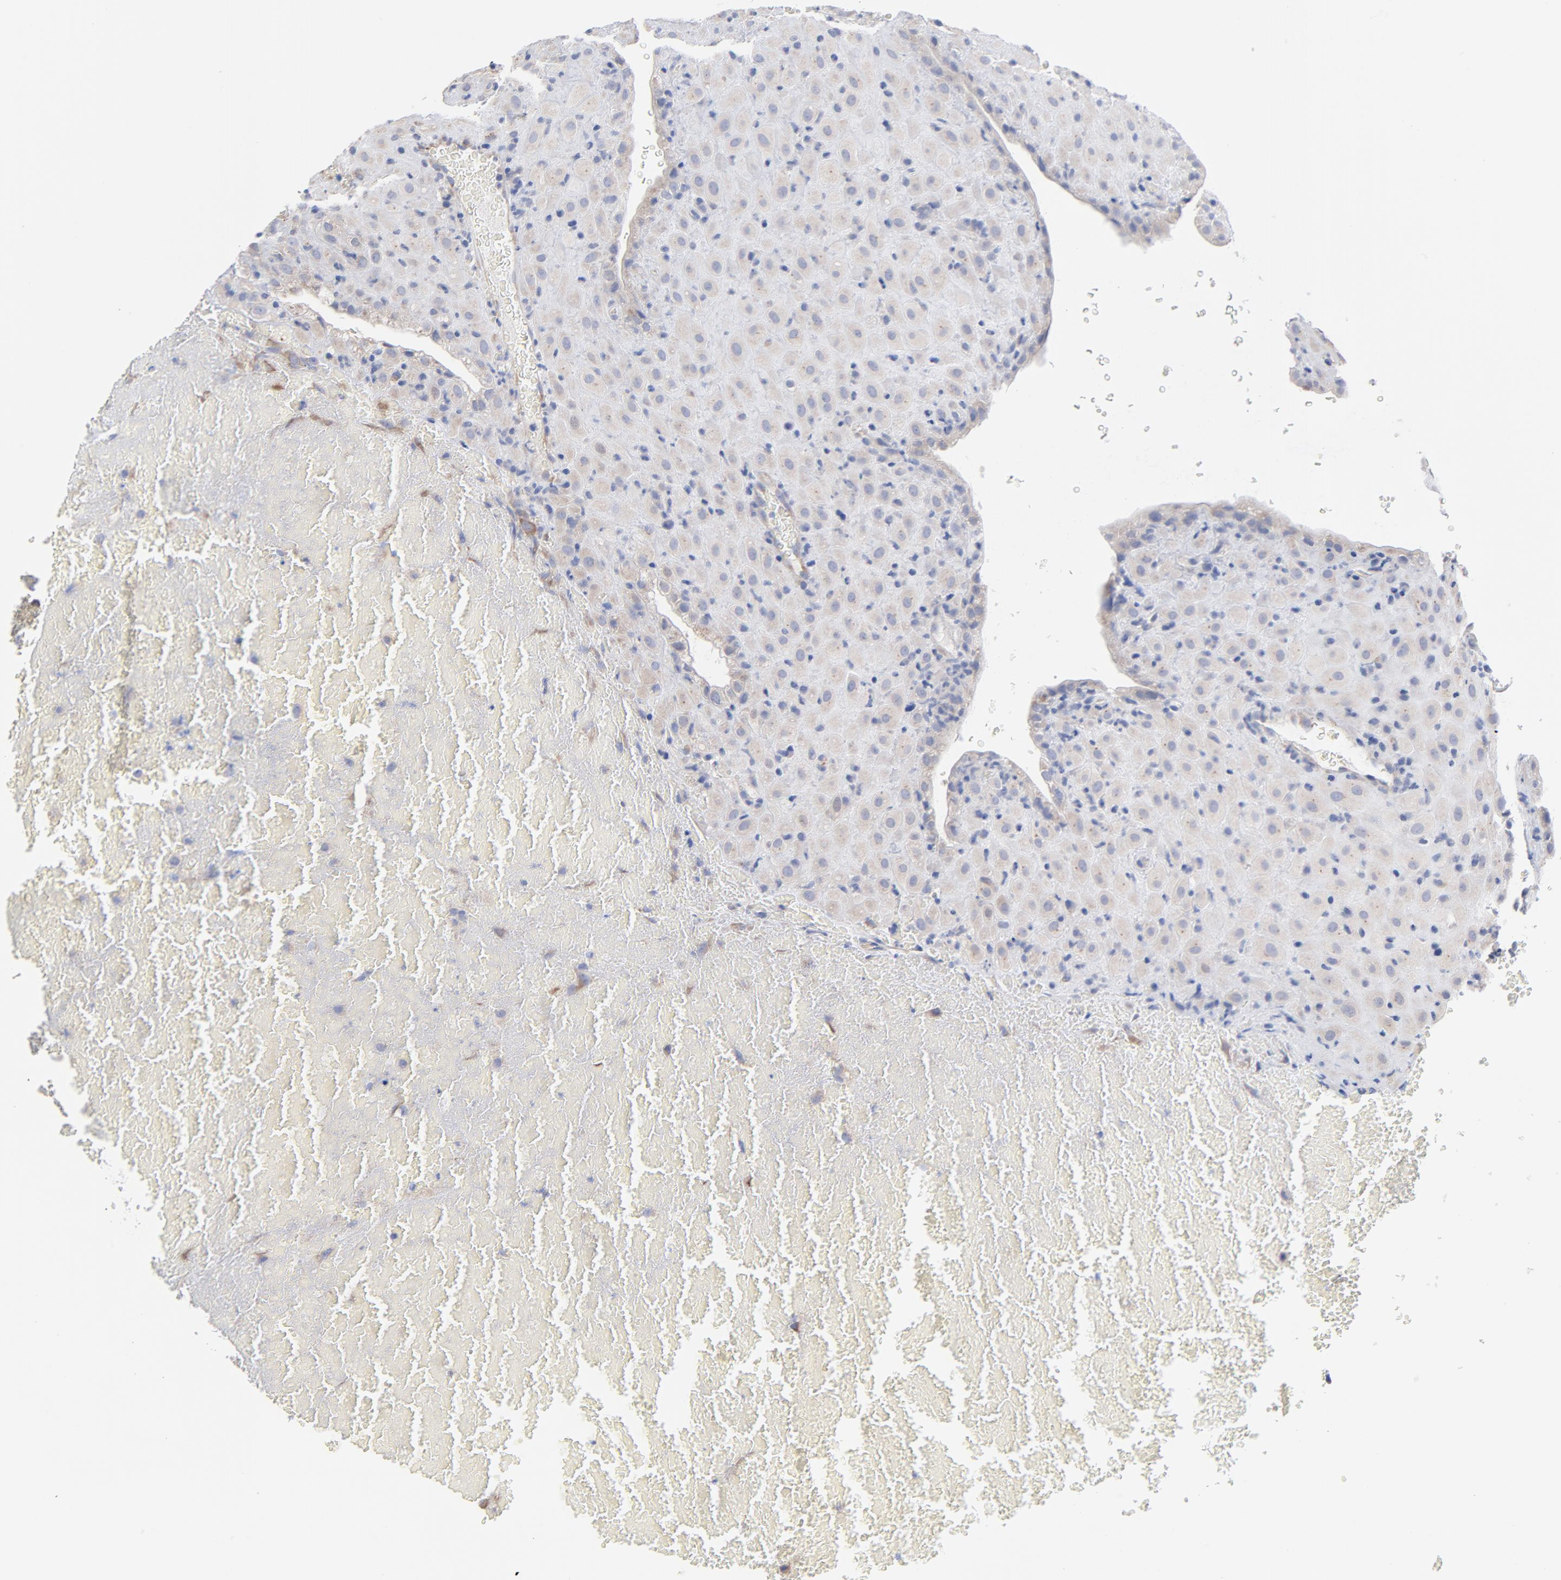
{"staining": {"intensity": "weak", "quantity": "<25%", "location": "cytoplasmic/membranous"}, "tissue": "placenta", "cell_type": "Decidual cells", "image_type": "normal", "snomed": [{"axis": "morphology", "description": "Normal tissue, NOS"}, {"axis": "topography", "description": "Placenta"}], "caption": "Histopathology image shows no protein staining in decidual cells of unremarkable placenta. (DAB immunohistochemistry (IHC) visualized using brightfield microscopy, high magnification).", "gene": "CPE", "patient": {"sex": "female", "age": 19}}